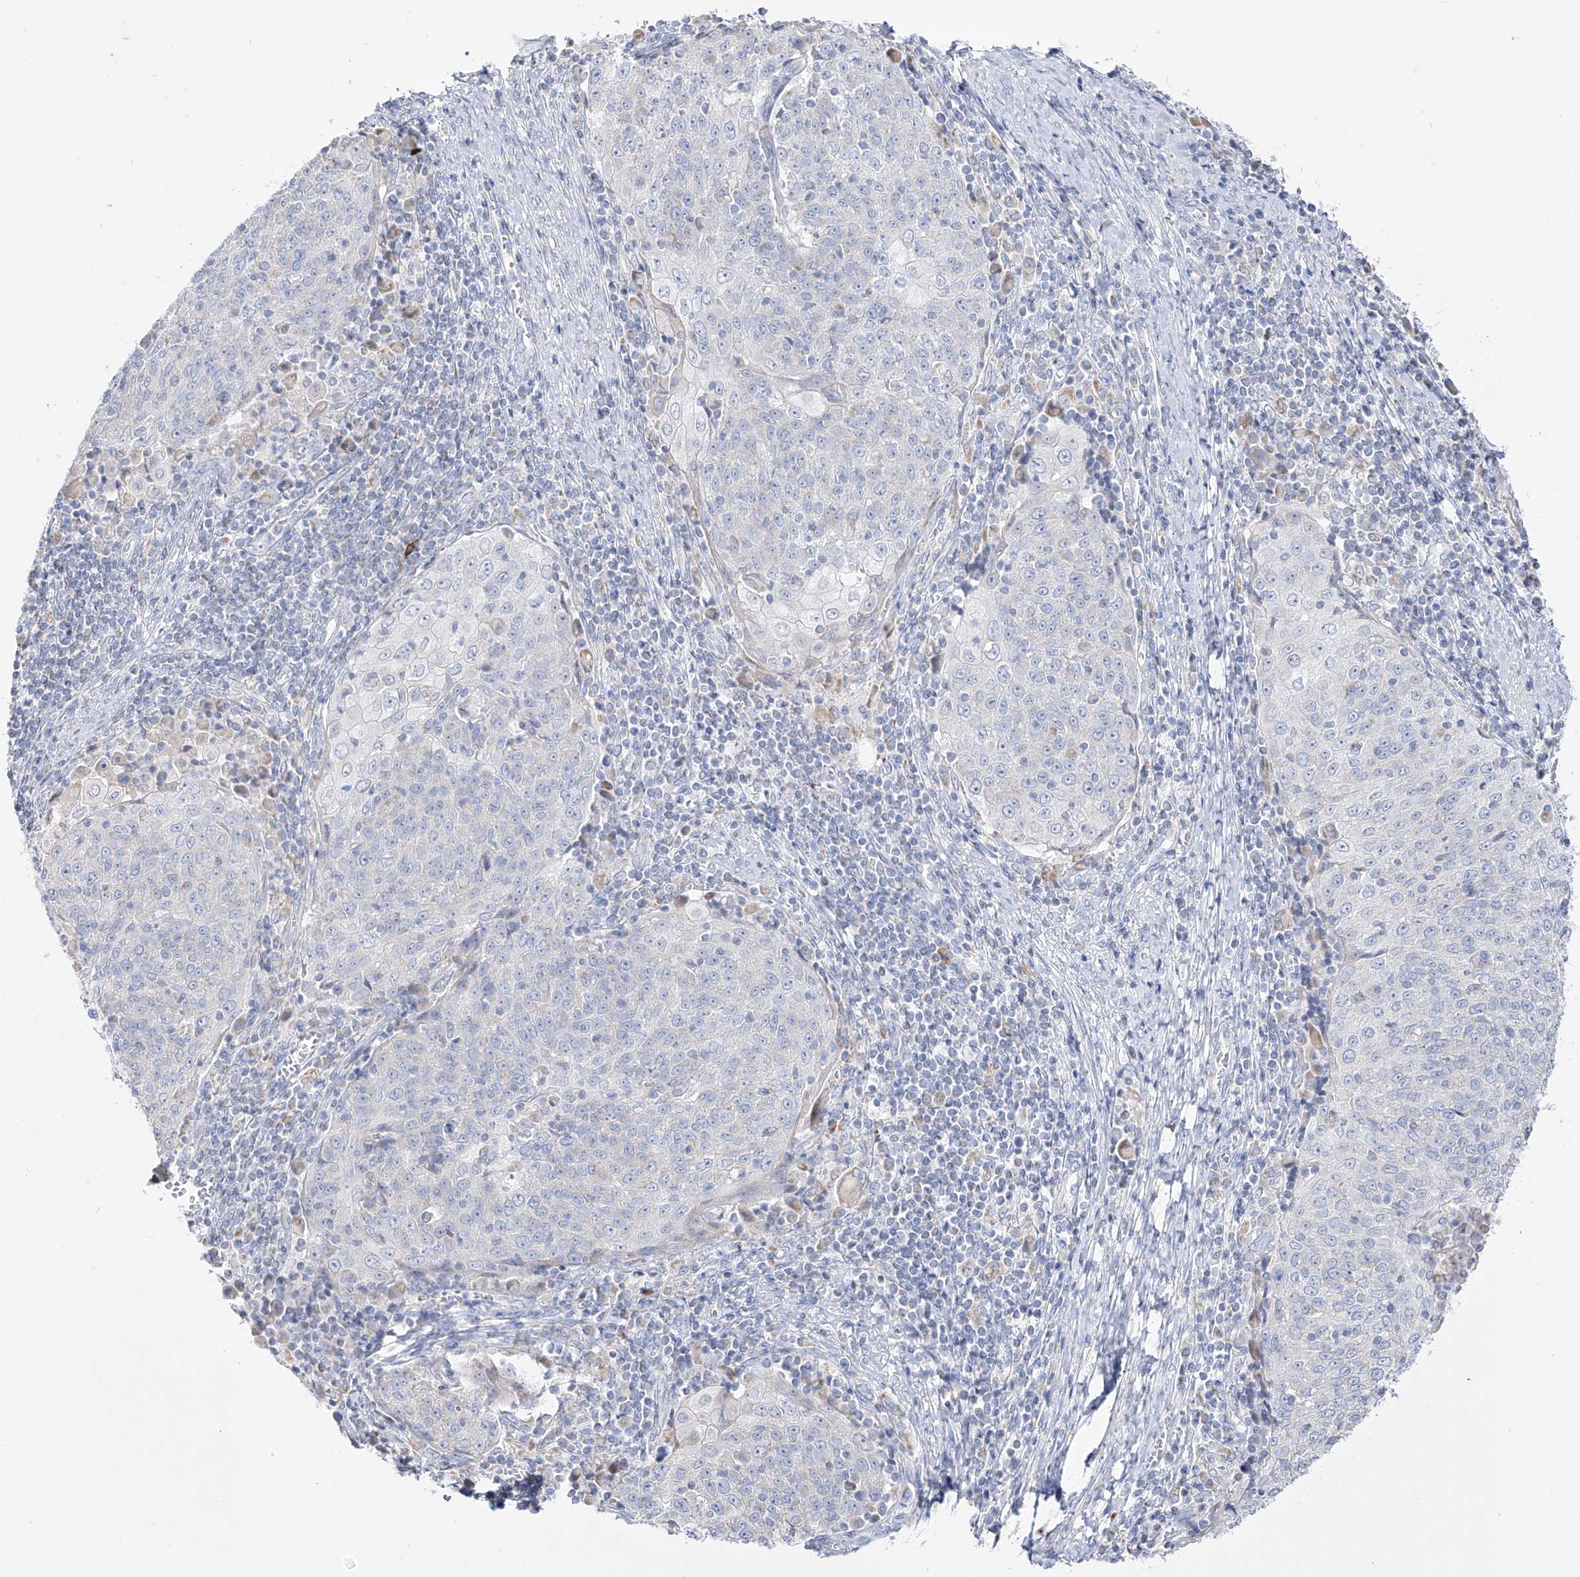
{"staining": {"intensity": "negative", "quantity": "none", "location": "none"}, "tissue": "cervical cancer", "cell_type": "Tumor cells", "image_type": "cancer", "snomed": [{"axis": "morphology", "description": "Squamous cell carcinoma, NOS"}, {"axis": "topography", "description": "Cervix"}], "caption": "An immunohistochemistry image of cervical cancer (squamous cell carcinoma) is shown. There is no staining in tumor cells of cervical cancer (squamous cell carcinoma).", "gene": "RCHY1", "patient": {"sex": "female", "age": 48}}